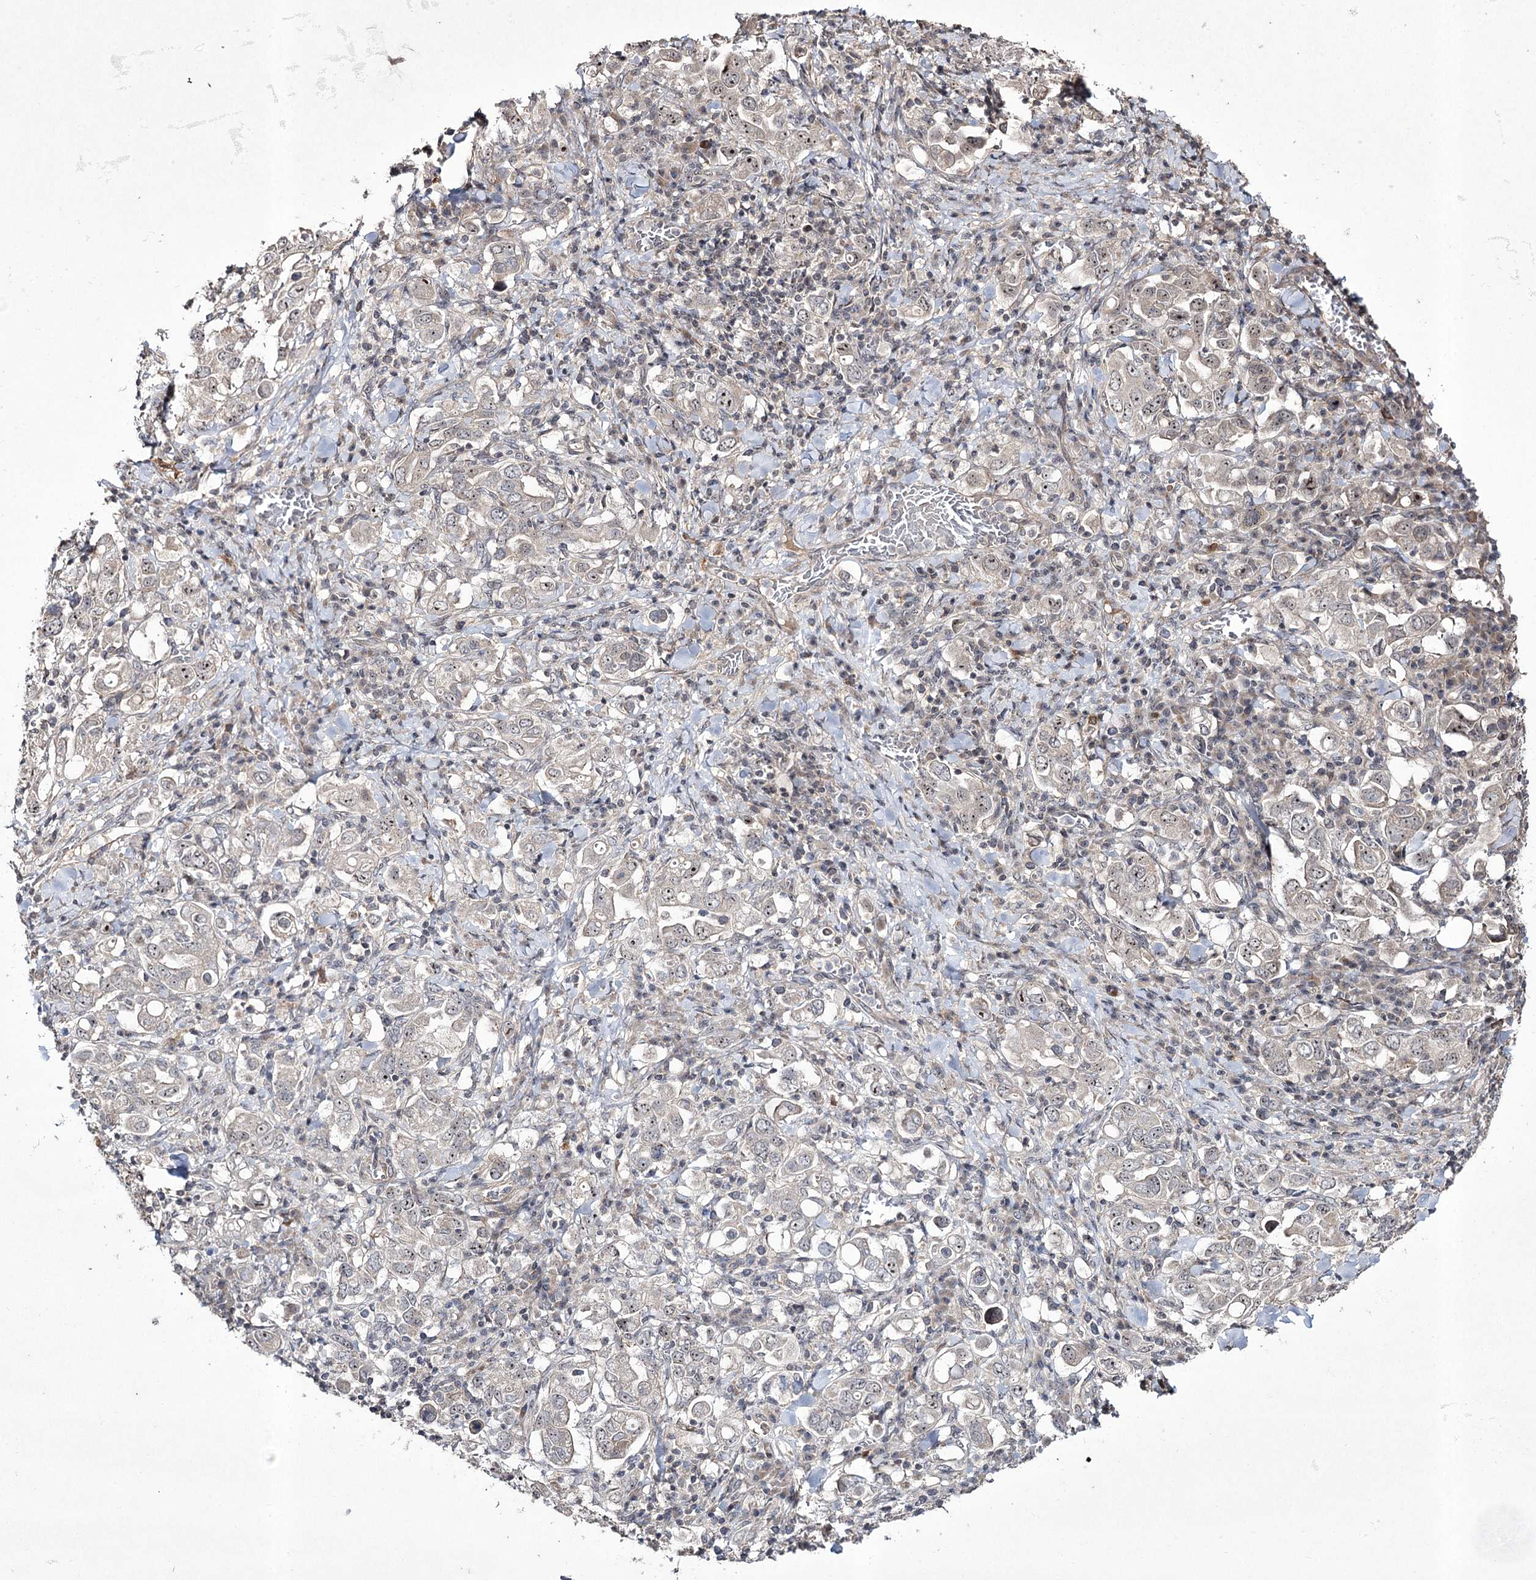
{"staining": {"intensity": "weak", "quantity": "<25%", "location": "nuclear"}, "tissue": "stomach cancer", "cell_type": "Tumor cells", "image_type": "cancer", "snomed": [{"axis": "morphology", "description": "Adenocarcinoma, NOS"}, {"axis": "topography", "description": "Stomach, upper"}], "caption": "IHC image of neoplastic tissue: human adenocarcinoma (stomach) stained with DAB (3,3'-diaminobenzidine) demonstrates no significant protein positivity in tumor cells.", "gene": "CCDC59", "patient": {"sex": "male", "age": 62}}